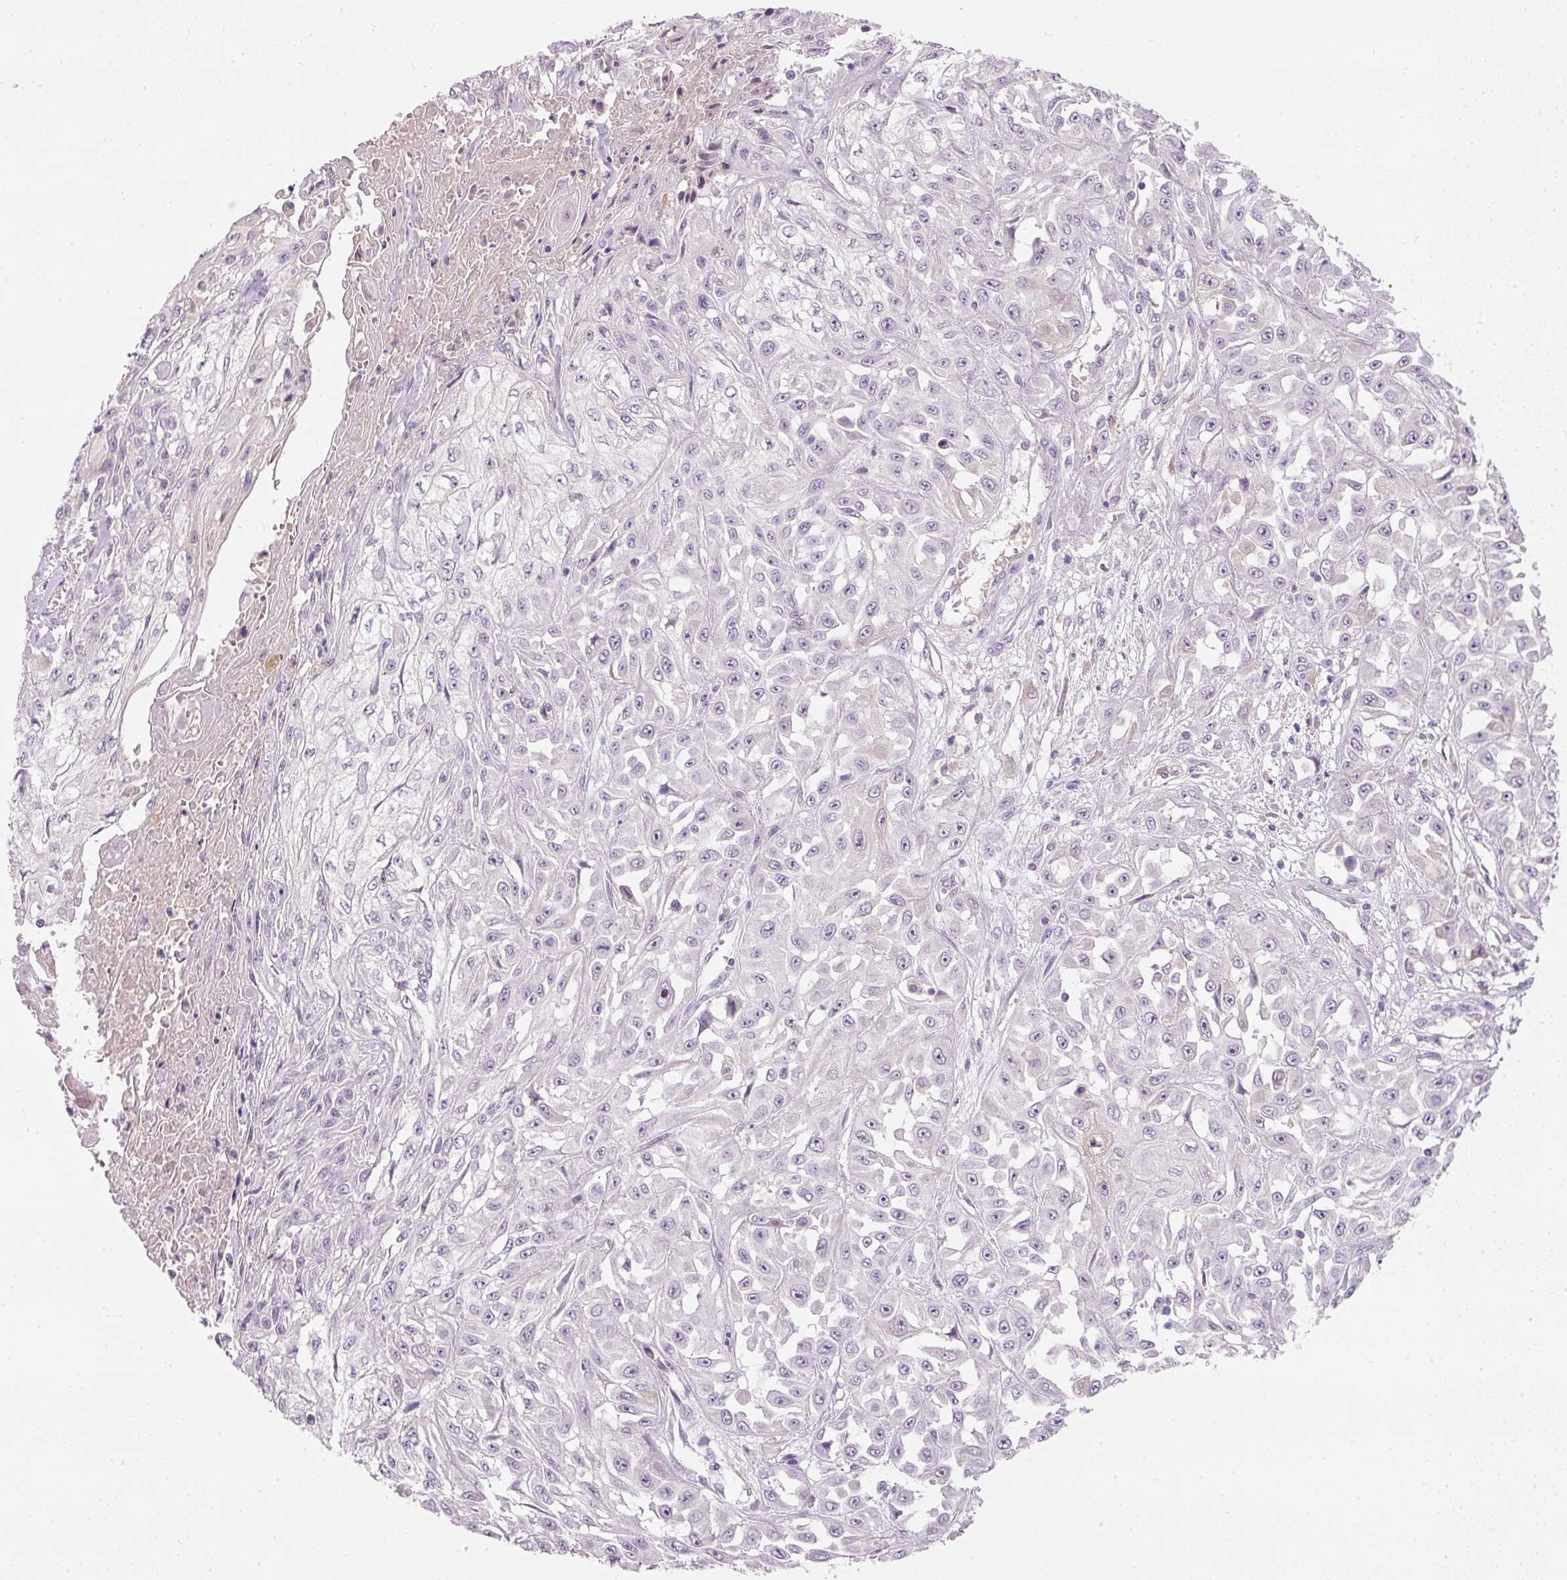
{"staining": {"intensity": "negative", "quantity": "none", "location": "none"}, "tissue": "skin cancer", "cell_type": "Tumor cells", "image_type": "cancer", "snomed": [{"axis": "morphology", "description": "Squamous cell carcinoma, NOS"}, {"axis": "morphology", "description": "Squamous cell carcinoma, metastatic, NOS"}, {"axis": "topography", "description": "Skin"}, {"axis": "topography", "description": "Lymph node"}], "caption": "Tumor cells show no significant protein staining in skin cancer (metastatic squamous cell carcinoma).", "gene": "TMEM37", "patient": {"sex": "male", "age": 75}}